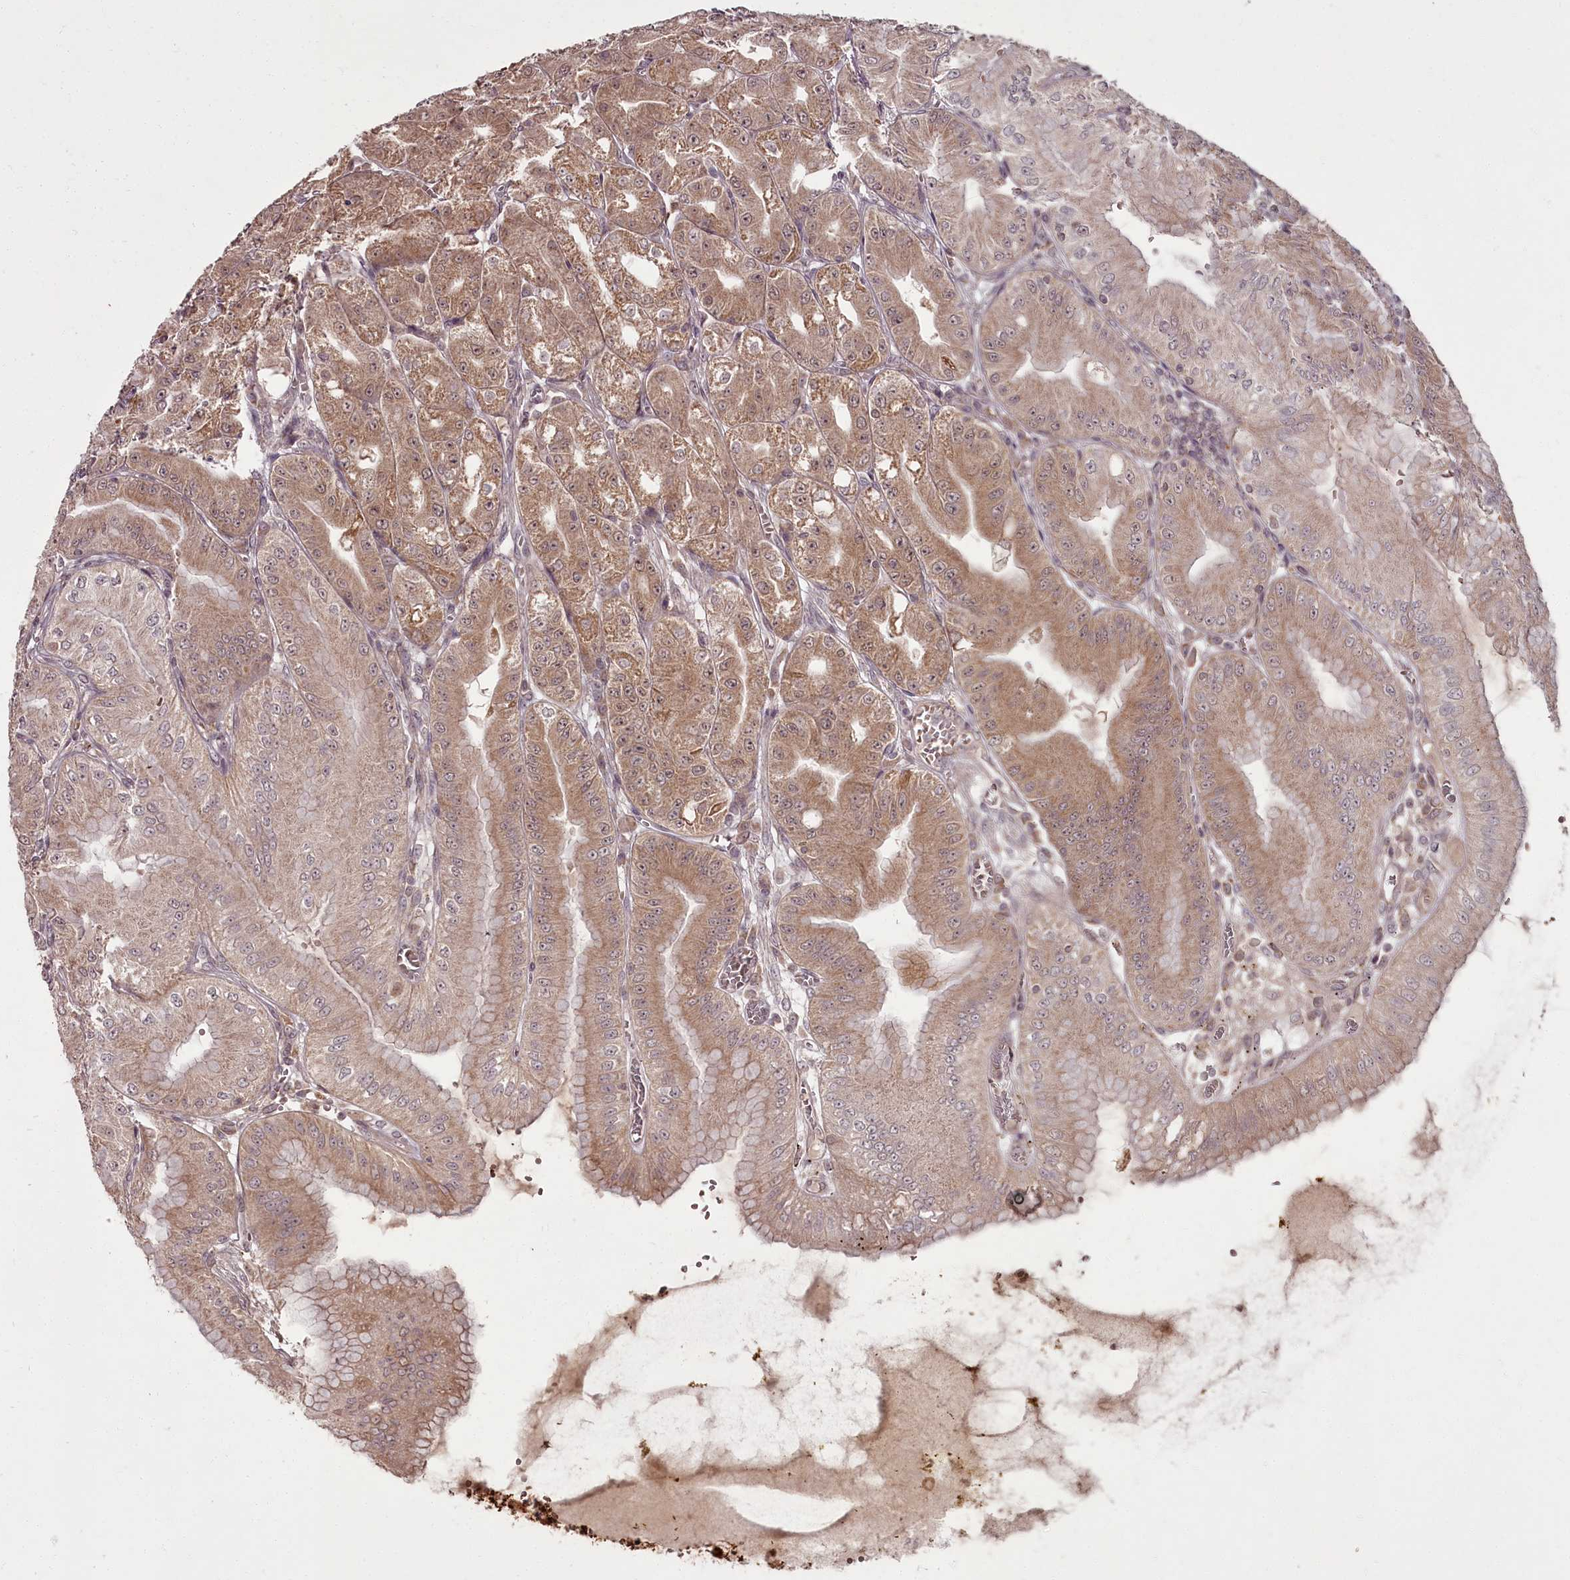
{"staining": {"intensity": "strong", "quantity": "25%-75%", "location": "cytoplasmic/membranous"}, "tissue": "stomach", "cell_type": "Glandular cells", "image_type": "normal", "snomed": [{"axis": "morphology", "description": "Normal tissue, NOS"}, {"axis": "topography", "description": "Stomach, upper"}, {"axis": "topography", "description": "Stomach, lower"}], "caption": "Immunohistochemical staining of normal stomach reveals 25%-75% levels of strong cytoplasmic/membranous protein positivity in about 25%-75% of glandular cells. (brown staining indicates protein expression, while blue staining denotes nuclei).", "gene": "PCBP2", "patient": {"sex": "male", "age": 71}}